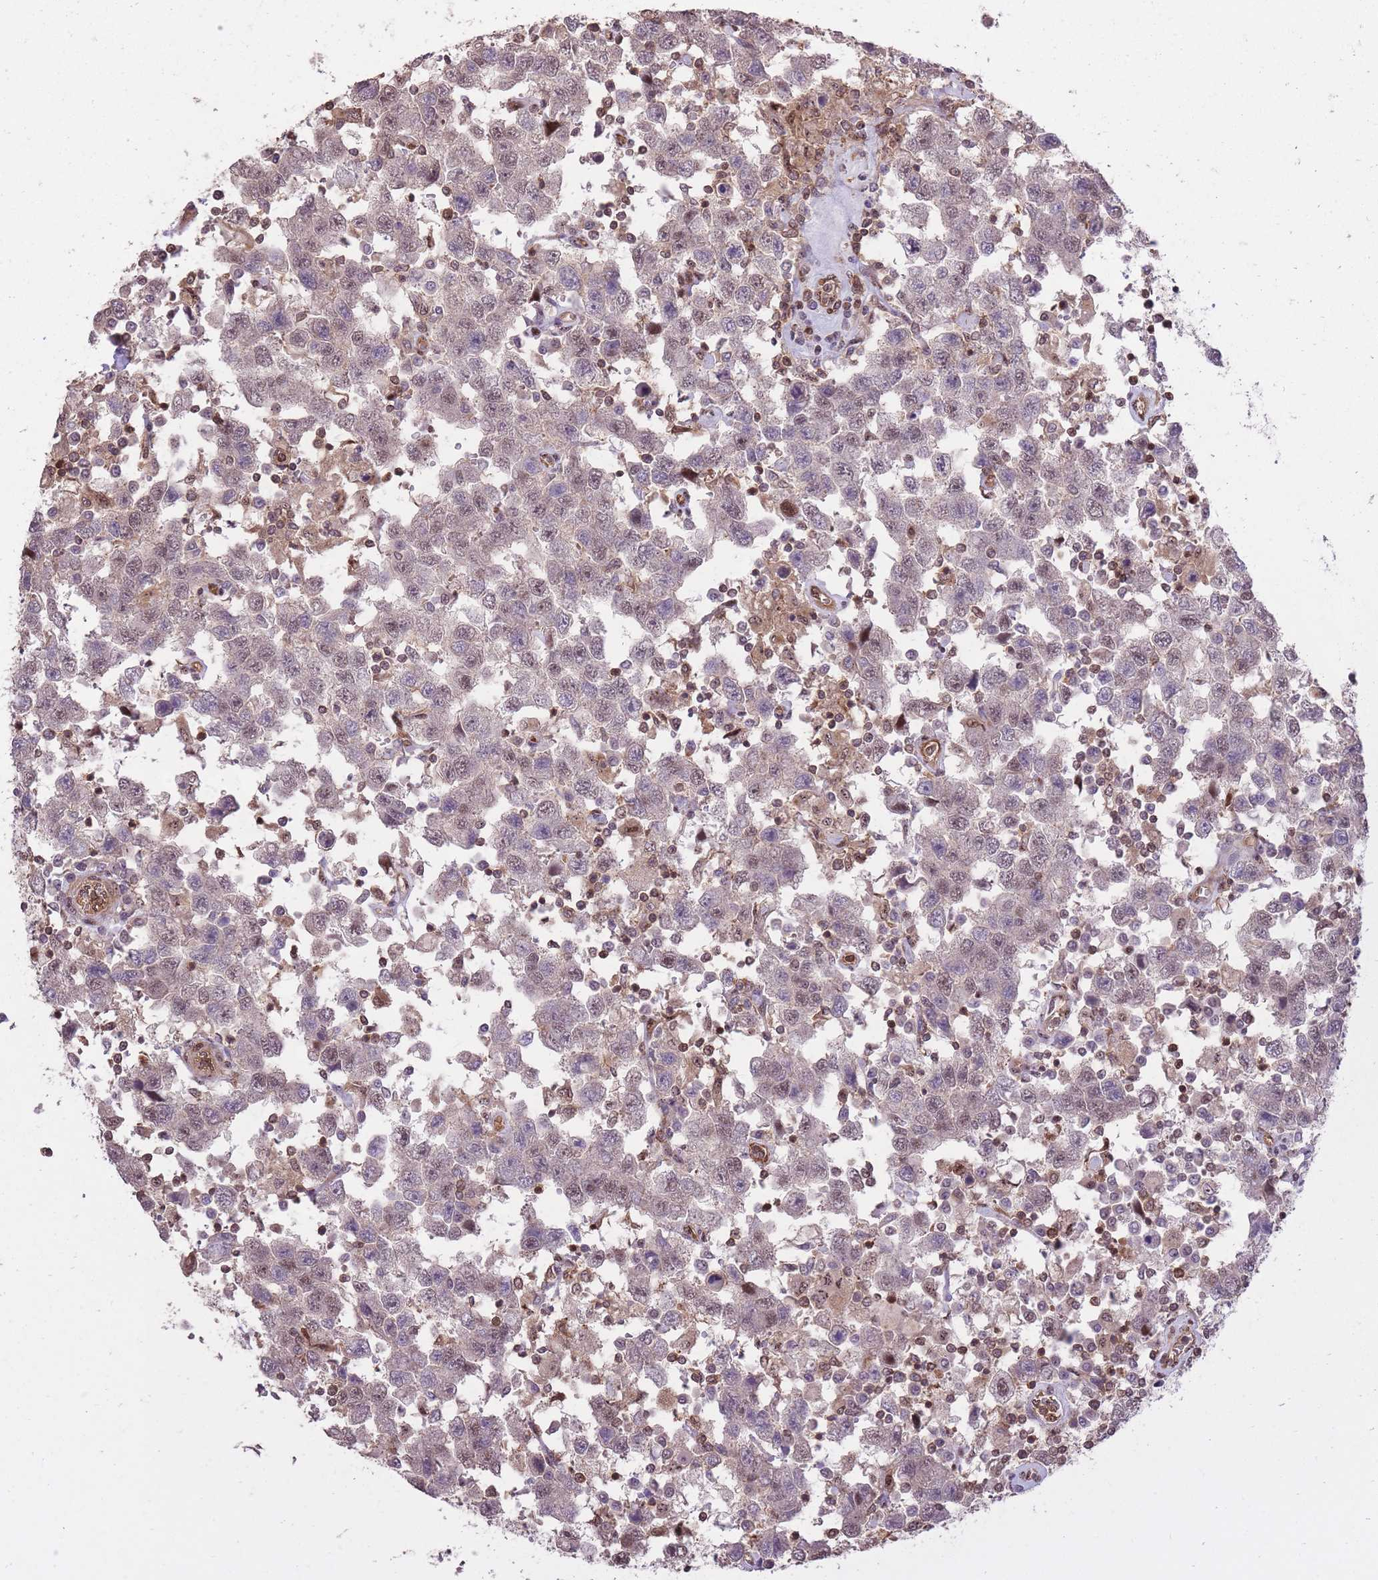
{"staining": {"intensity": "weak", "quantity": "<25%", "location": "nuclear"}, "tissue": "testis cancer", "cell_type": "Tumor cells", "image_type": "cancer", "snomed": [{"axis": "morphology", "description": "Seminoma, NOS"}, {"axis": "topography", "description": "Testis"}], "caption": "This is an IHC histopathology image of human seminoma (testis). There is no positivity in tumor cells.", "gene": "PLD1", "patient": {"sex": "male", "age": 41}}